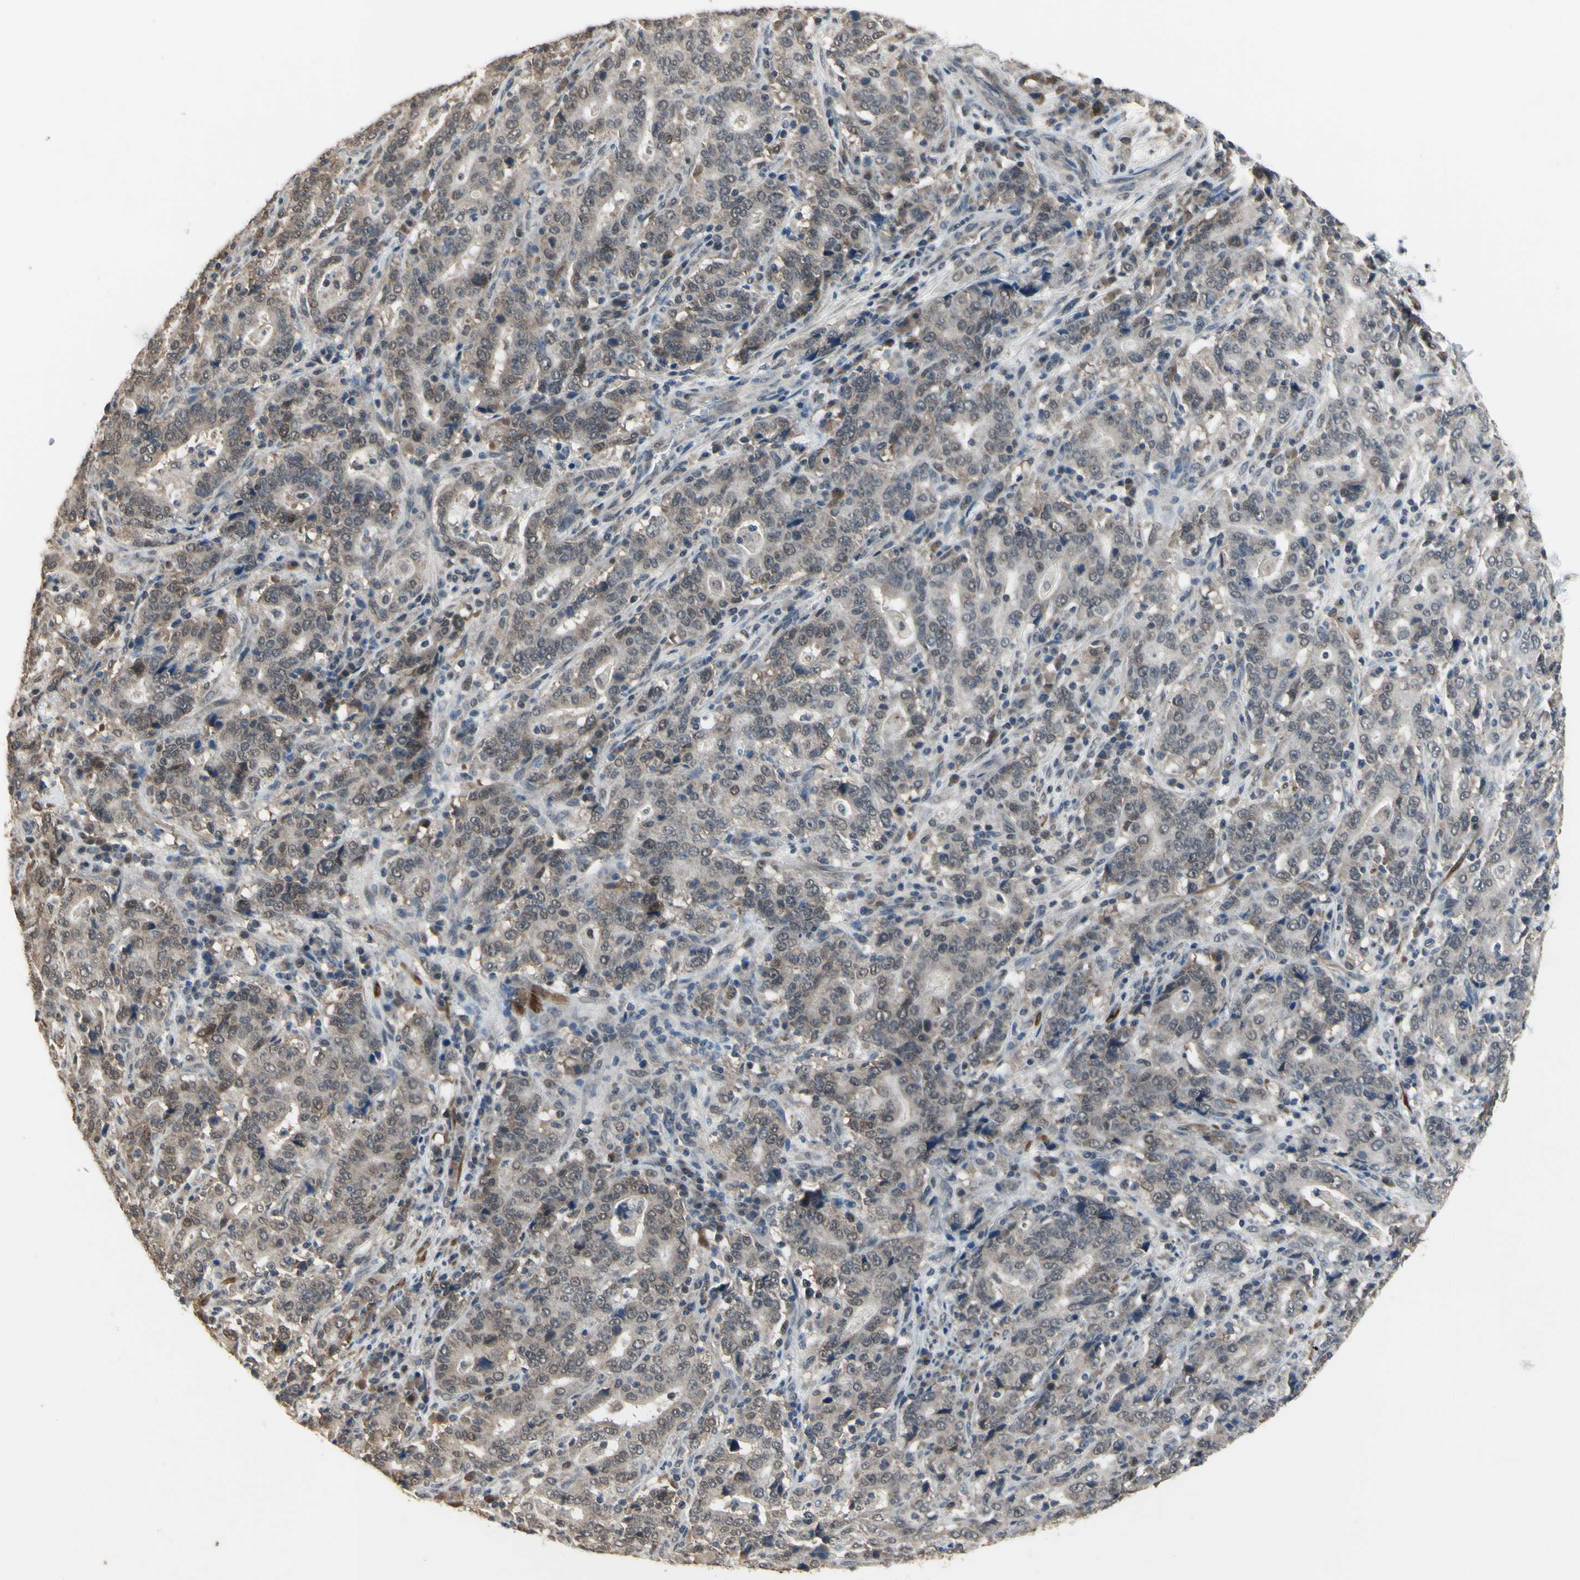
{"staining": {"intensity": "weak", "quantity": "25%-75%", "location": "cytoplasmic/membranous,nuclear"}, "tissue": "stomach cancer", "cell_type": "Tumor cells", "image_type": "cancer", "snomed": [{"axis": "morphology", "description": "Normal tissue, NOS"}, {"axis": "morphology", "description": "Adenocarcinoma, NOS"}, {"axis": "topography", "description": "Stomach, upper"}, {"axis": "topography", "description": "Stomach"}], "caption": "Adenocarcinoma (stomach) stained for a protein shows weak cytoplasmic/membranous and nuclear positivity in tumor cells. The protein is shown in brown color, while the nuclei are stained blue.", "gene": "ZNF174", "patient": {"sex": "male", "age": 59}}